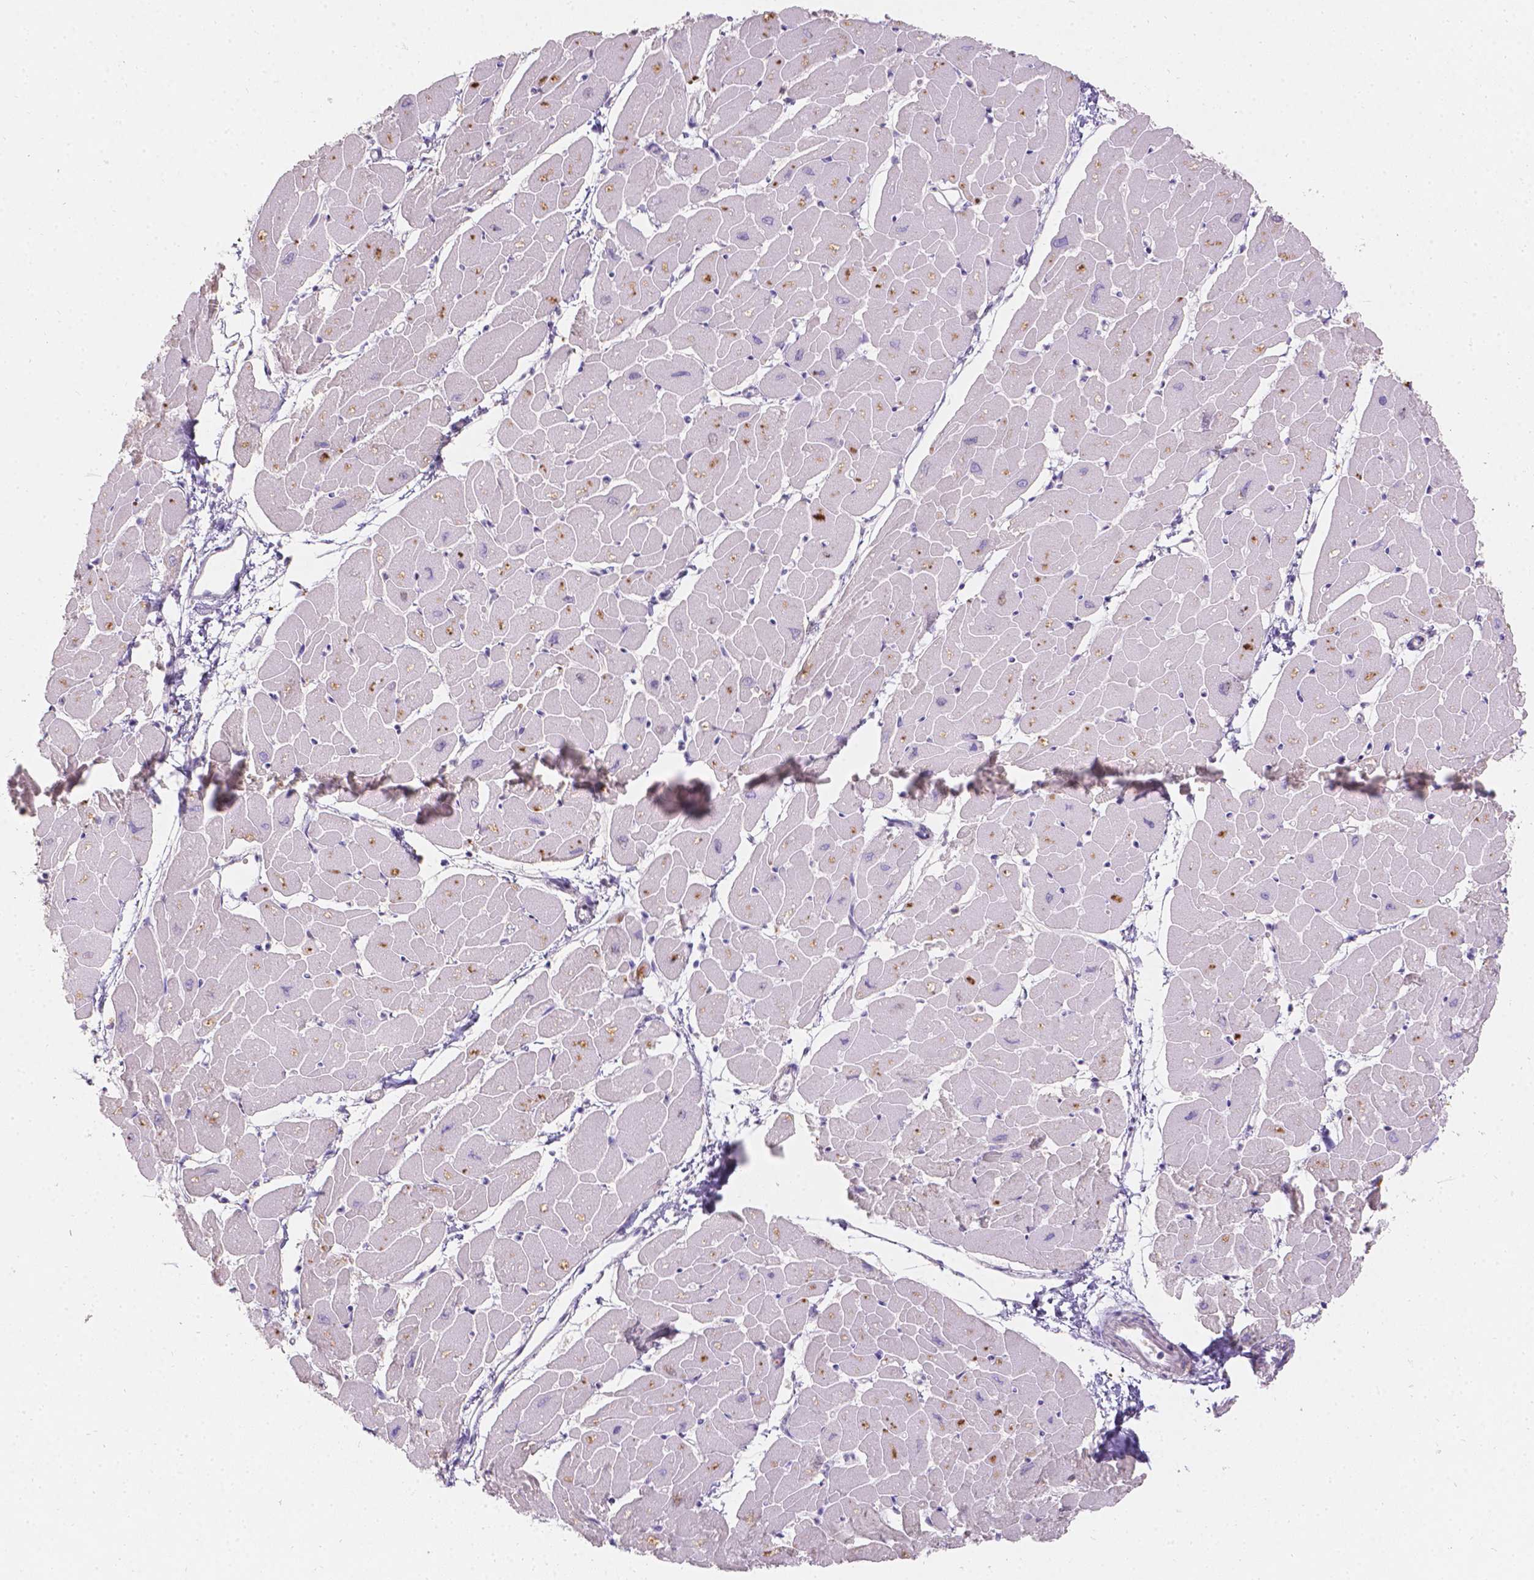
{"staining": {"intensity": "negative", "quantity": "none", "location": "none"}, "tissue": "heart muscle", "cell_type": "Cardiomyocytes", "image_type": "normal", "snomed": [{"axis": "morphology", "description": "Normal tissue, NOS"}, {"axis": "topography", "description": "Heart"}], "caption": "The photomicrograph demonstrates no significant expression in cardiomyocytes of heart muscle. Brightfield microscopy of immunohistochemistry stained with DAB (brown) and hematoxylin (blue), captured at high magnification.", "gene": "DCAF4L1", "patient": {"sex": "male", "age": 57}}